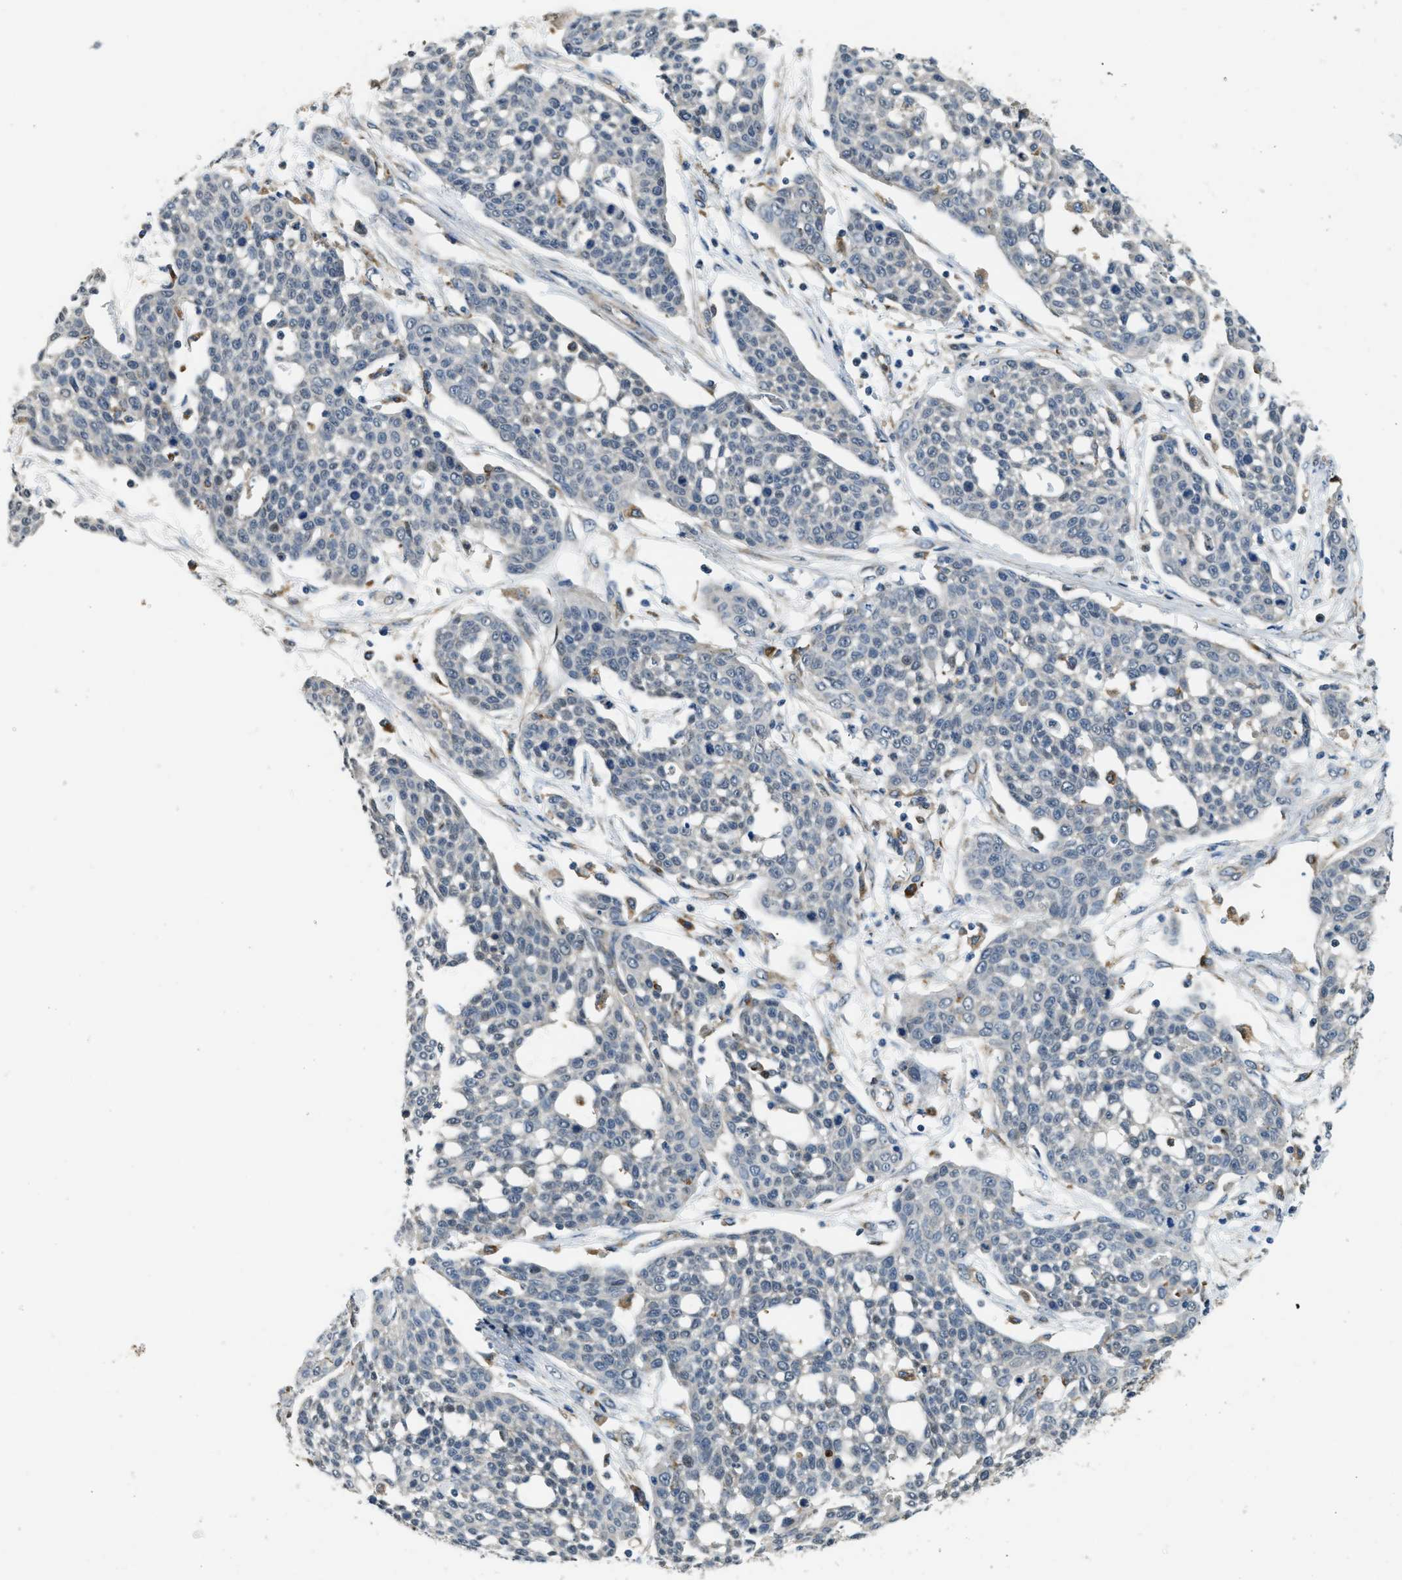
{"staining": {"intensity": "negative", "quantity": "none", "location": "none"}, "tissue": "cervical cancer", "cell_type": "Tumor cells", "image_type": "cancer", "snomed": [{"axis": "morphology", "description": "Squamous cell carcinoma, NOS"}, {"axis": "topography", "description": "Cervix"}], "caption": "The image reveals no significant expression in tumor cells of cervical cancer.", "gene": "STARD3NL", "patient": {"sex": "female", "age": 34}}